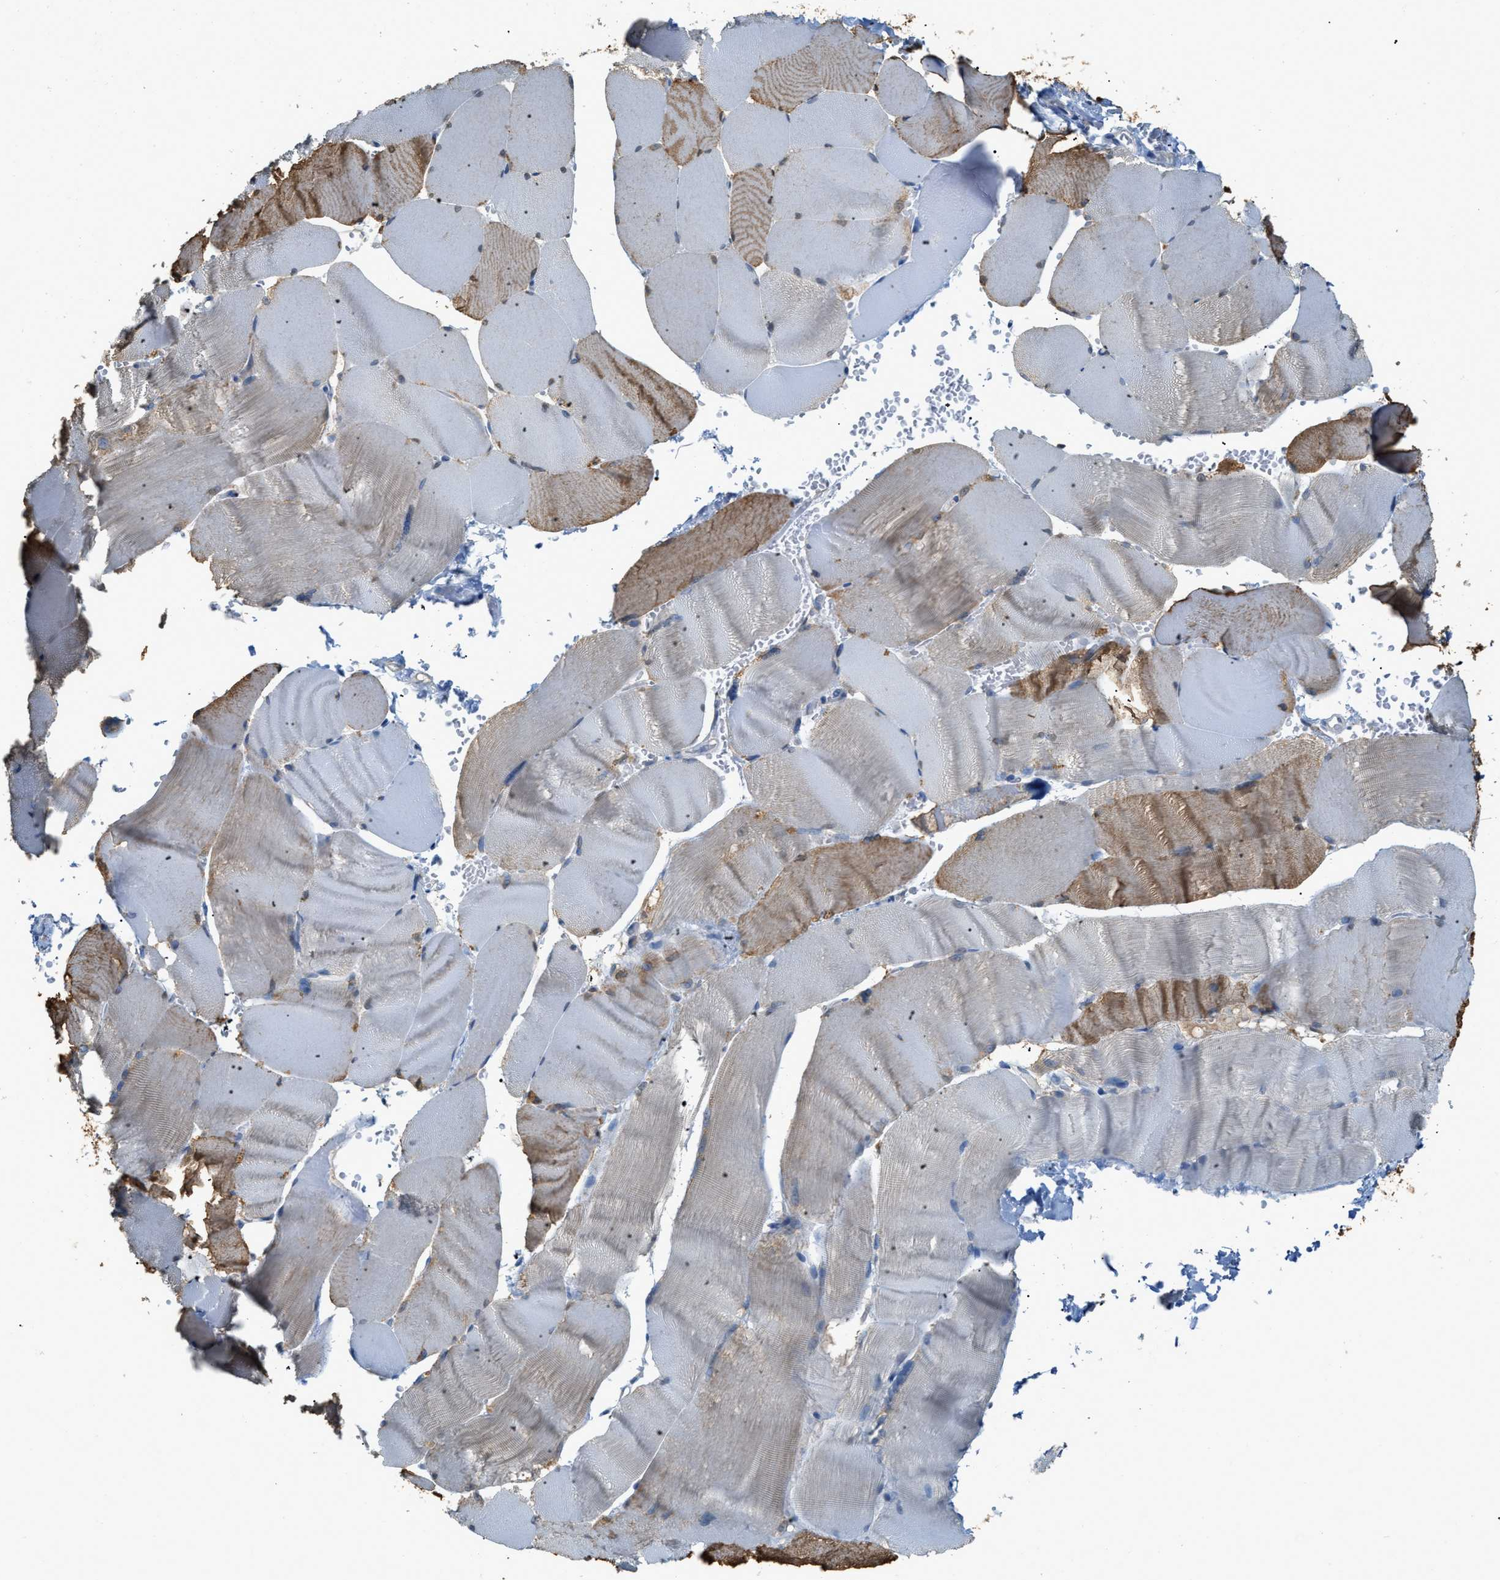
{"staining": {"intensity": "moderate", "quantity": "25%-75%", "location": "cytoplasmic/membranous"}, "tissue": "skeletal muscle", "cell_type": "Myocytes", "image_type": "normal", "snomed": [{"axis": "morphology", "description": "Normal tissue, NOS"}, {"axis": "topography", "description": "Skin"}, {"axis": "topography", "description": "Skeletal muscle"}], "caption": "This histopathology image demonstrates unremarkable skeletal muscle stained with immunohistochemistry (IHC) to label a protein in brown. The cytoplasmic/membranous of myocytes show moderate positivity for the protein. Nuclei are counter-stained blue.", "gene": "GCN1", "patient": {"sex": "male", "age": 83}}